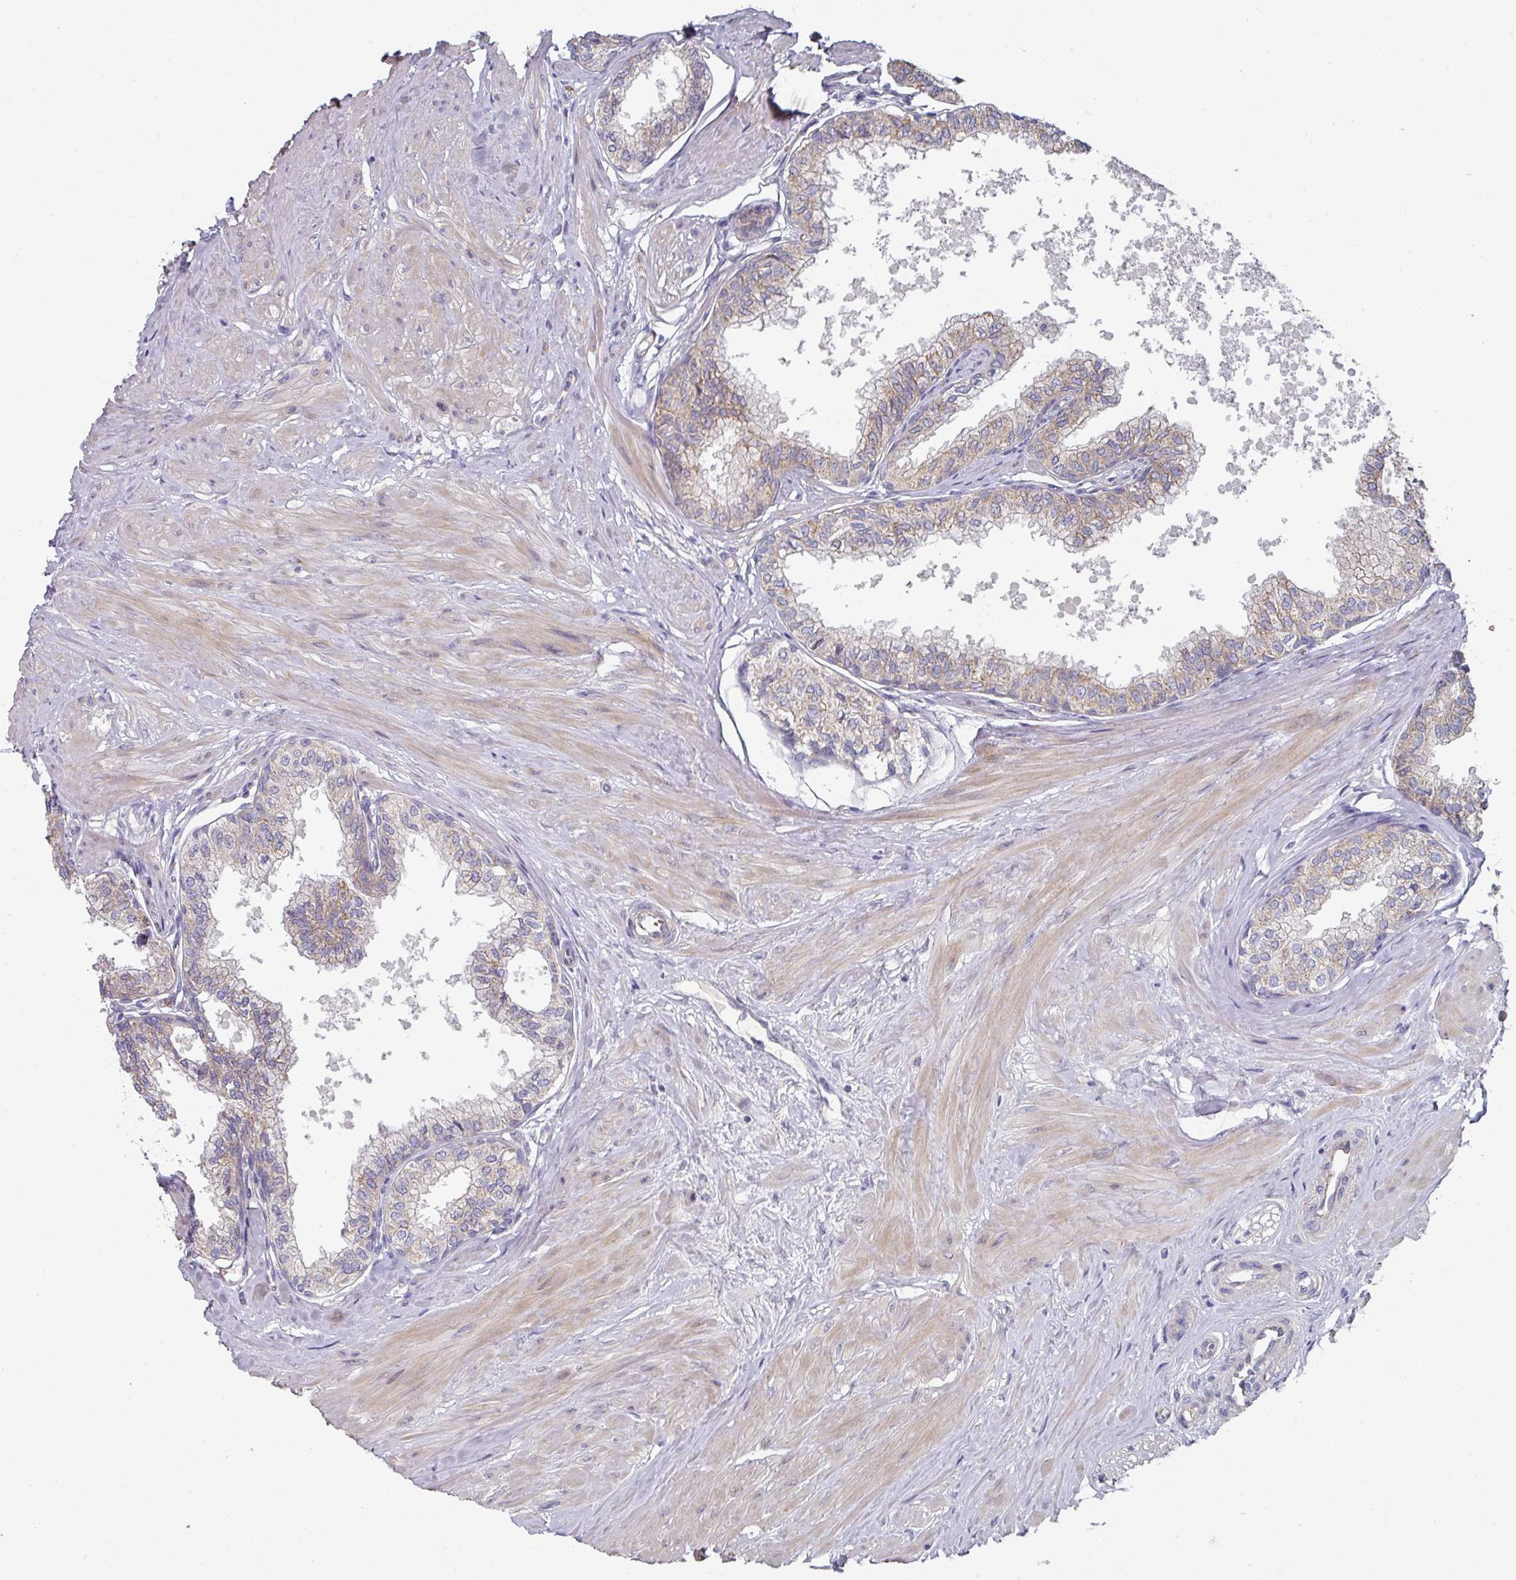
{"staining": {"intensity": "strong", "quantity": "25%-75%", "location": "cytoplasmic/membranous"}, "tissue": "seminal vesicle", "cell_type": "Glandular cells", "image_type": "normal", "snomed": [{"axis": "morphology", "description": "Normal tissue, NOS"}, {"axis": "topography", "description": "Prostate"}, {"axis": "topography", "description": "Seminal veicle"}], "caption": "A histopathology image showing strong cytoplasmic/membranous expression in approximately 25%-75% of glandular cells in benign seminal vesicle, as visualized by brown immunohistochemical staining.", "gene": "PYROXD2", "patient": {"sex": "male", "age": 60}}